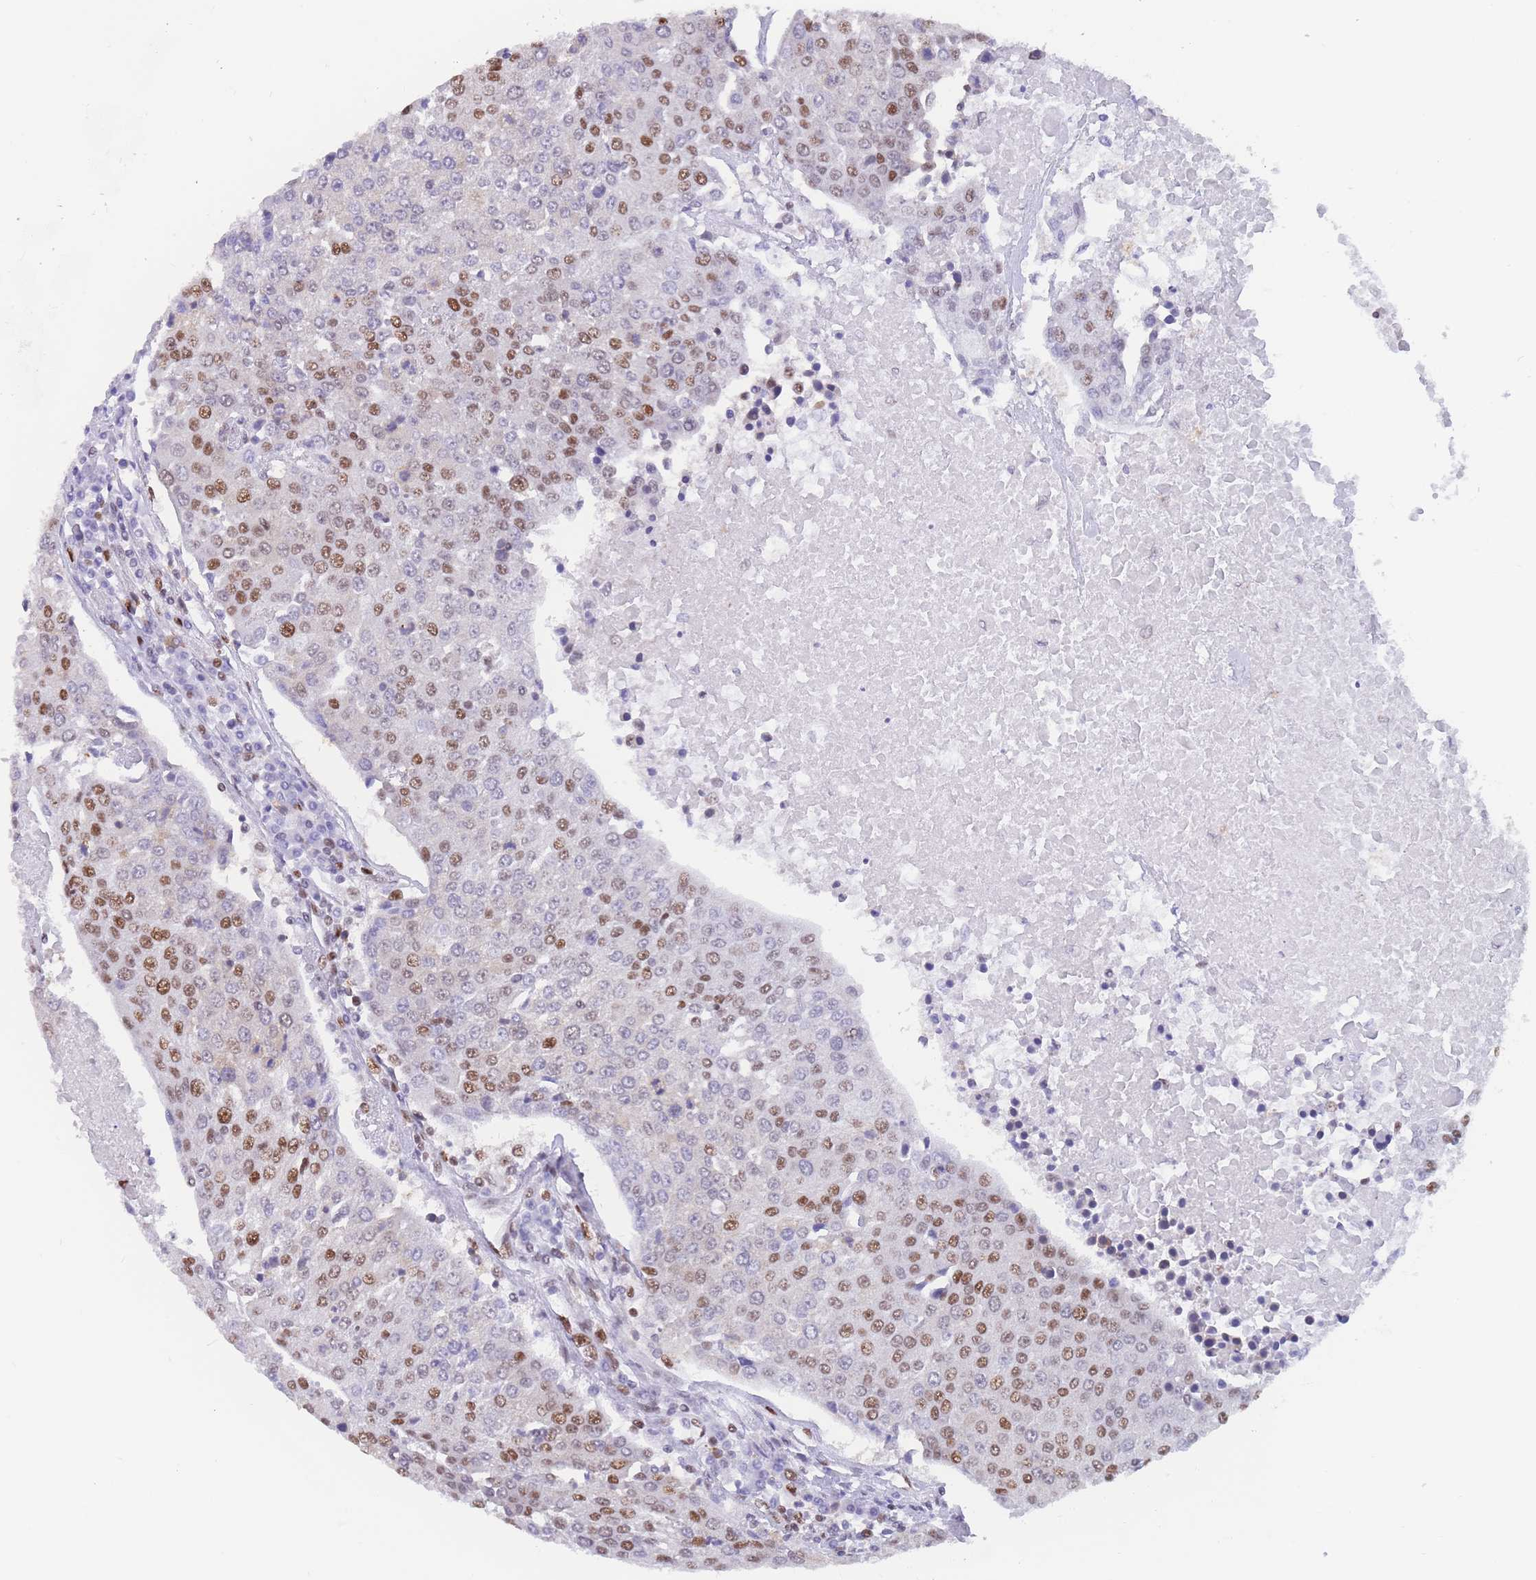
{"staining": {"intensity": "strong", "quantity": "25%-75%", "location": "nuclear"}, "tissue": "urothelial cancer", "cell_type": "Tumor cells", "image_type": "cancer", "snomed": [{"axis": "morphology", "description": "Urothelial carcinoma, High grade"}, {"axis": "topography", "description": "Urinary bladder"}], "caption": "Immunohistochemistry of human urothelial cancer exhibits high levels of strong nuclear expression in approximately 25%-75% of tumor cells.", "gene": "NASP", "patient": {"sex": "female", "age": 85}}